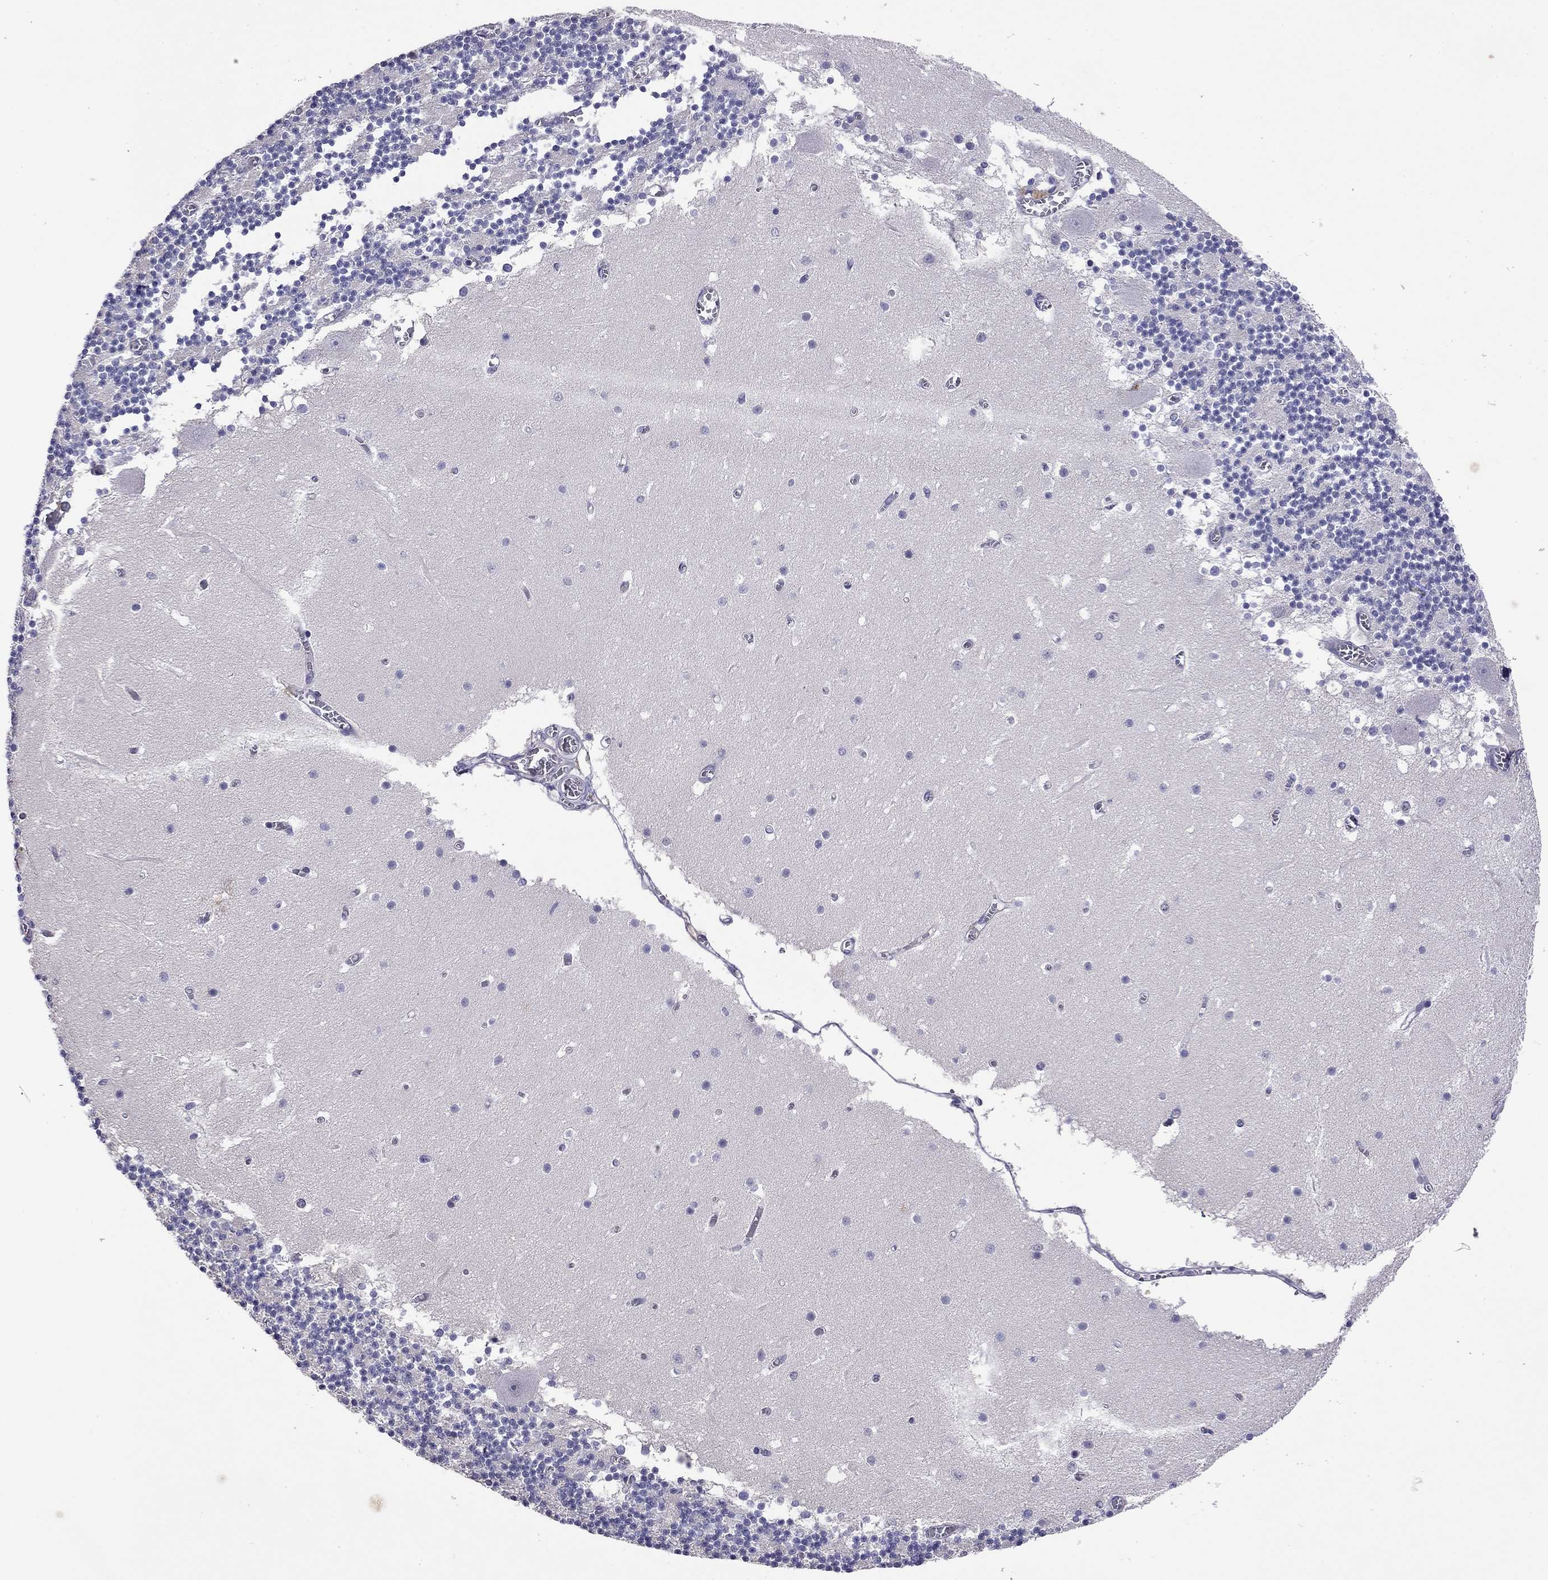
{"staining": {"intensity": "negative", "quantity": "none", "location": "none"}, "tissue": "cerebellum", "cell_type": "Cells in granular layer", "image_type": "normal", "snomed": [{"axis": "morphology", "description": "Normal tissue, NOS"}, {"axis": "topography", "description": "Cerebellum"}], "caption": "There is no significant positivity in cells in granular layer of cerebellum. (Immunohistochemistry, brightfield microscopy, high magnification).", "gene": "WNK3", "patient": {"sex": "female", "age": 28}}